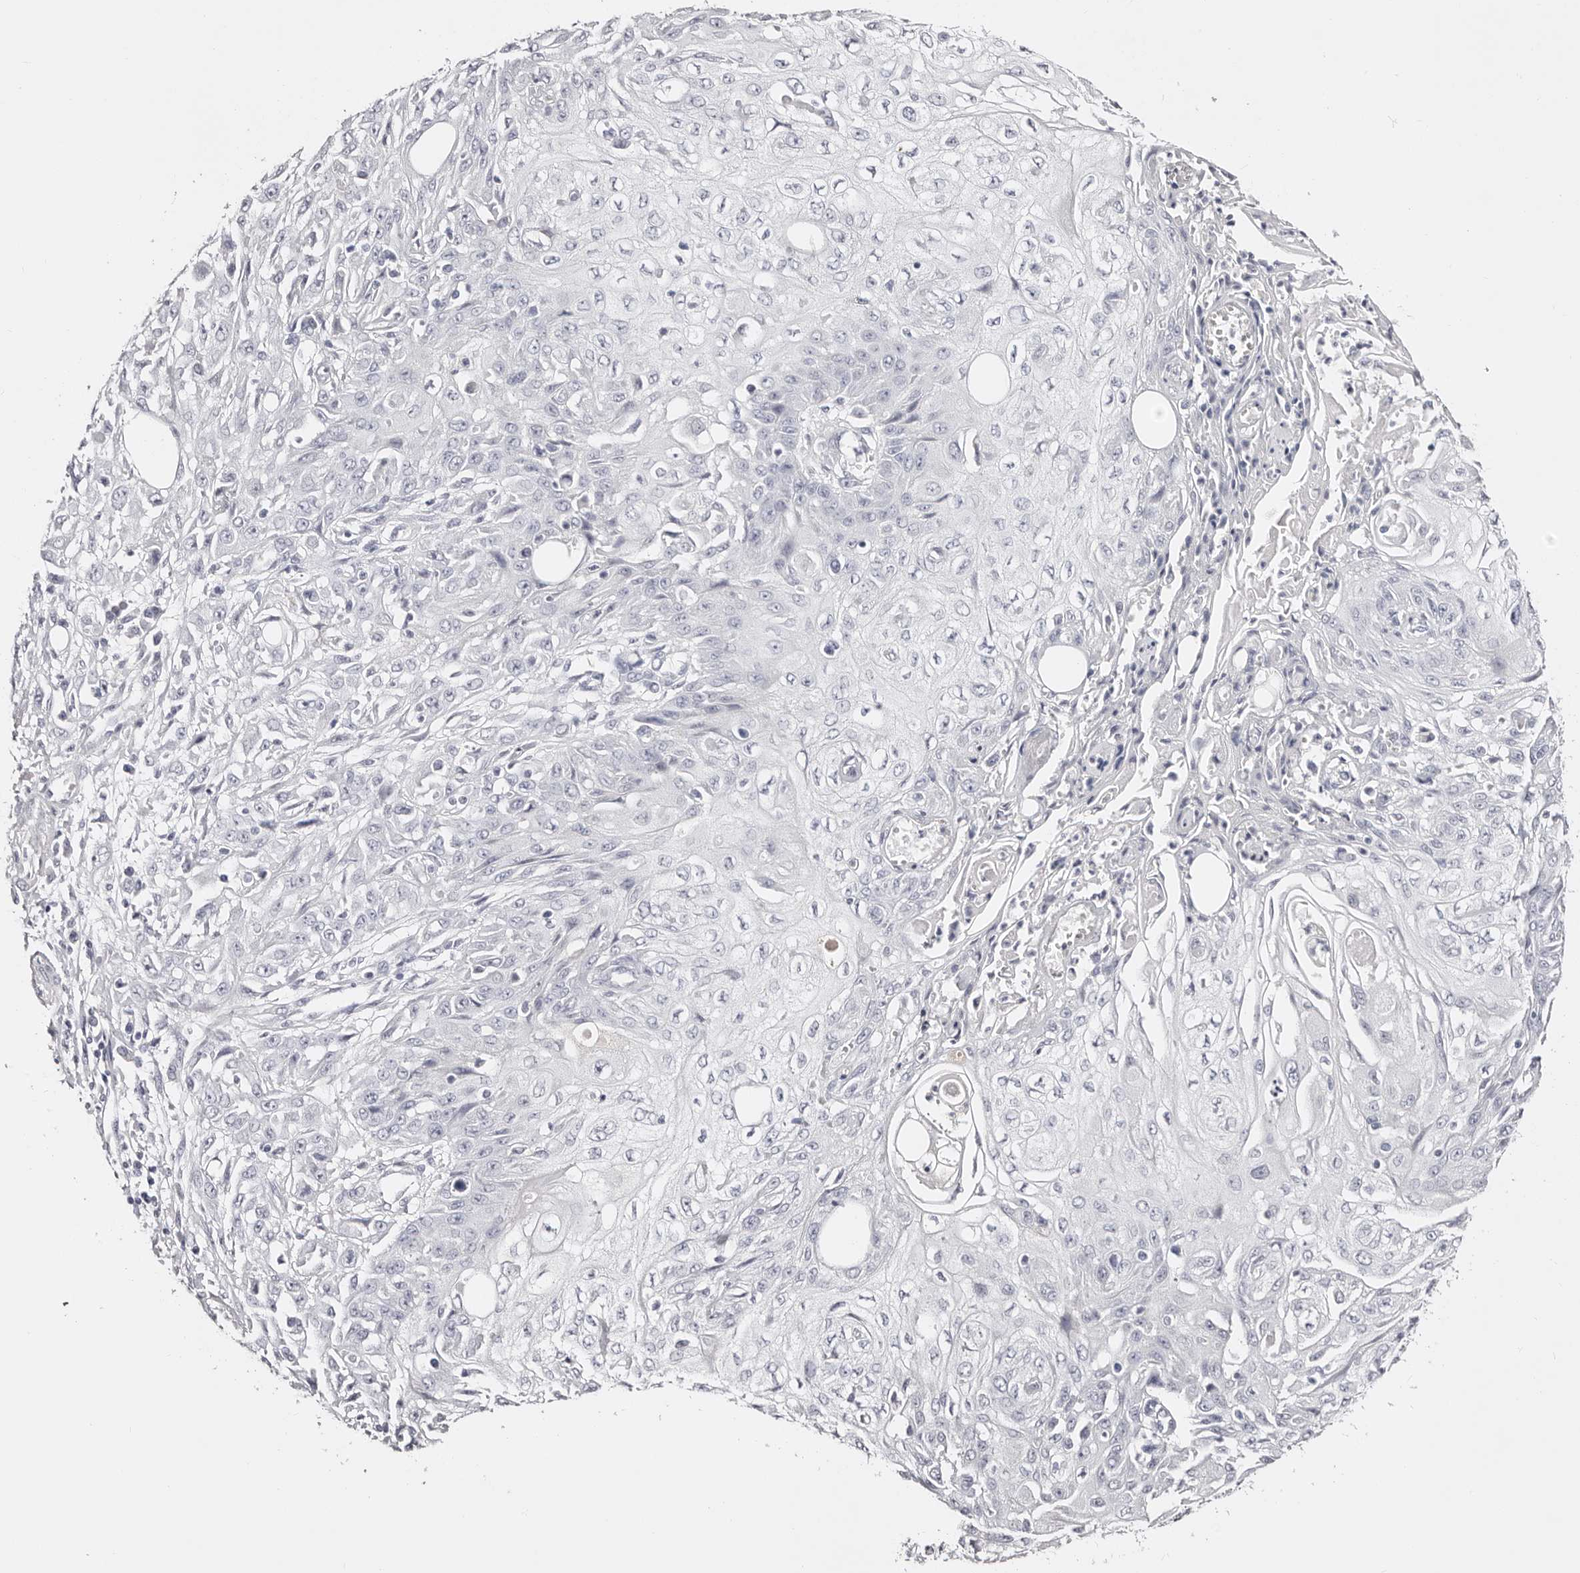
{"staining": {"intensity": "negative", "quantity": "none", "location": "none"}, "tissue": "skin cancer", "cell_type": "Tumor cells", "image_type": "cancer", "snomed": [{"axis": "morphology", "description": "Squamous cell carcinoma, NOS"}, {"axis": "morphology", "description": "Squamous cell carcinoma, metastatic, NOS"}, {"axis": "topography", "description": "Skin"}, {"axis": "topography", "description": "Lymph node"}], "caption": "This is a photomicrograph of immunohistochemistry (IHC) staining of squamous cell carcinoma (skin), which shows no staining in tumor cells.", "gene": "AKNAD1", "patient": {"sex": "male", "age": 75}}